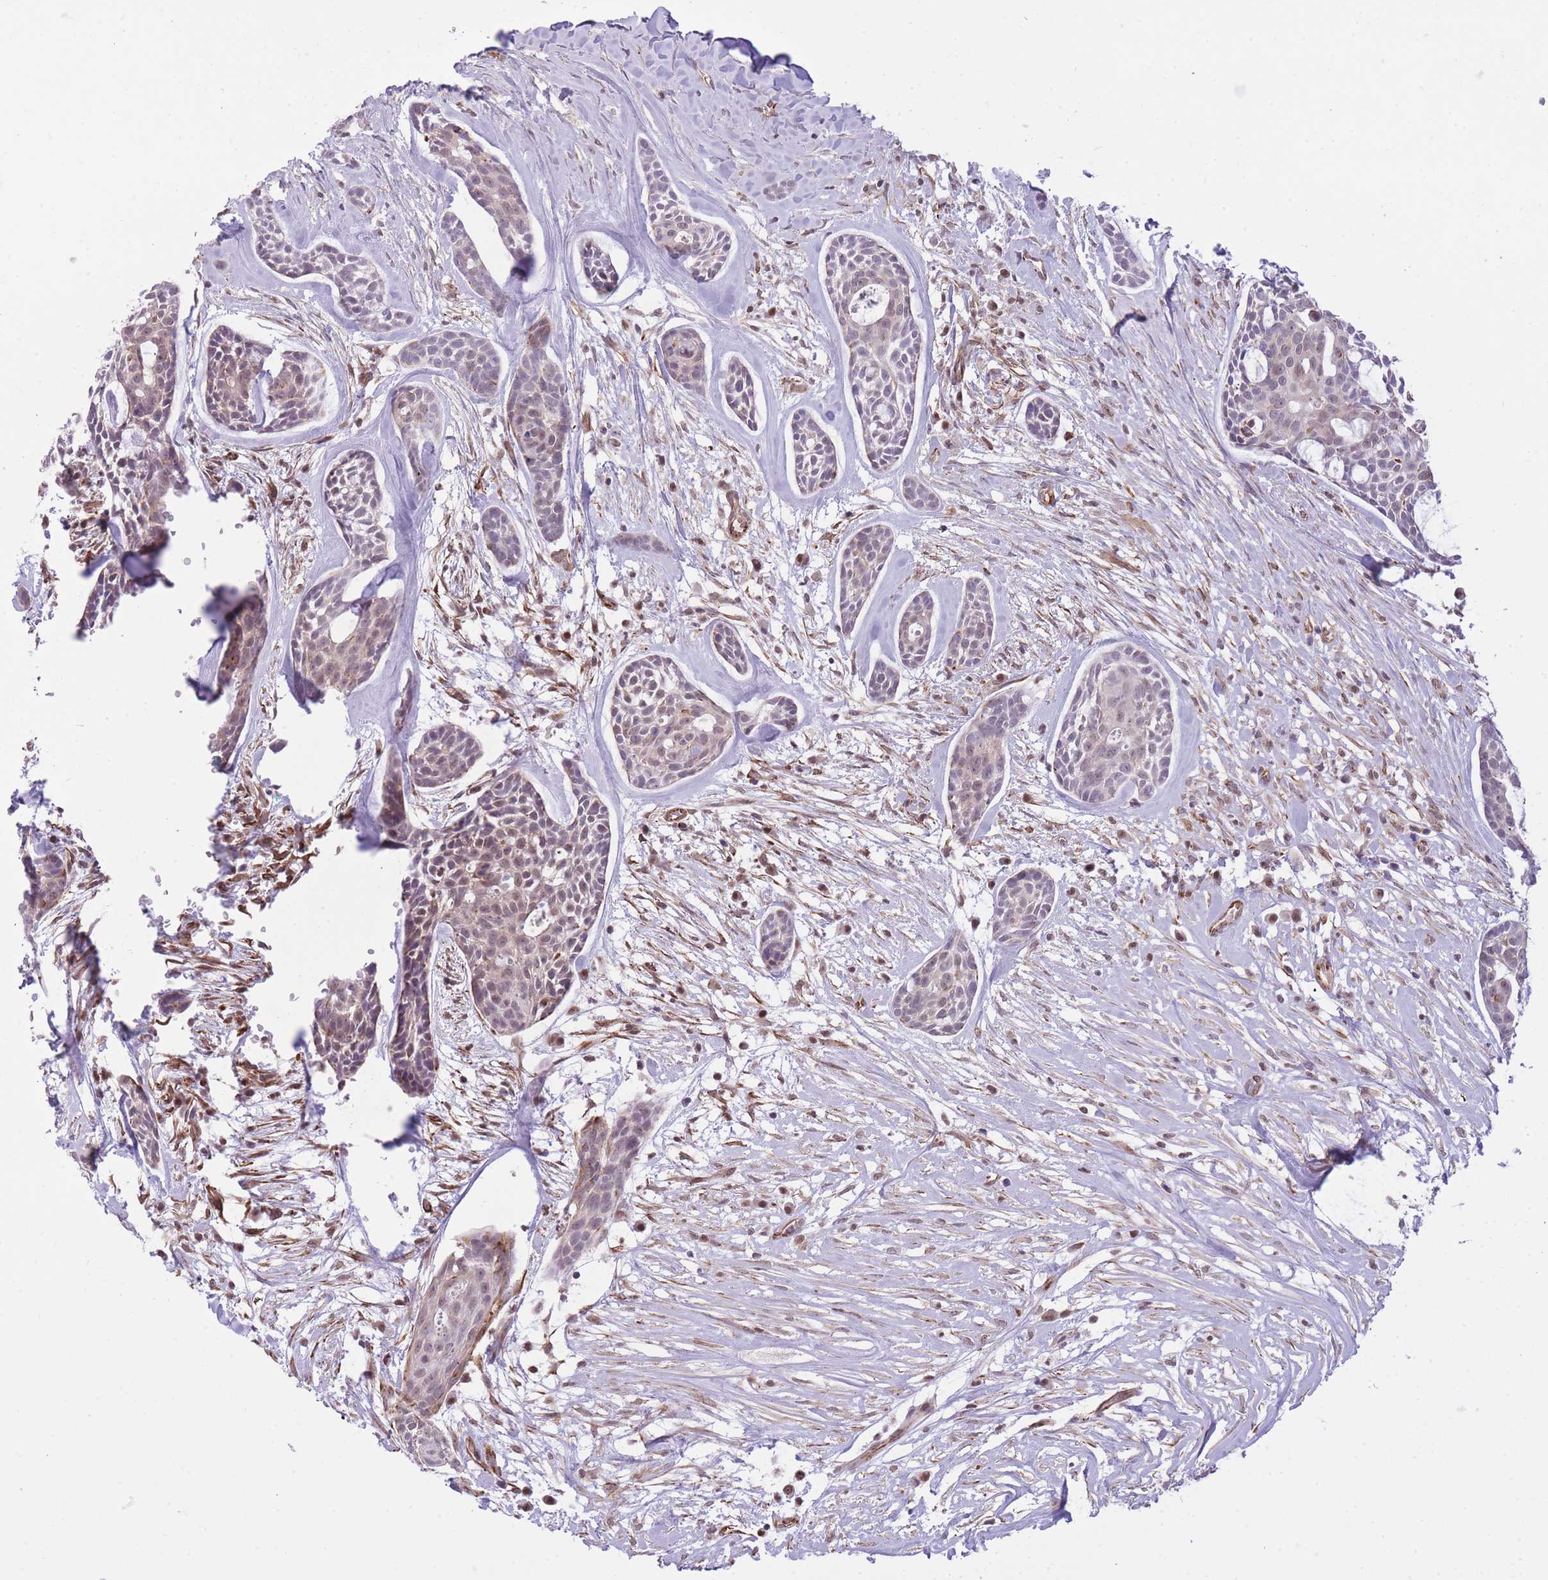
{"staining": {"intensity": "weak", "quantity": "25%-75%", "location": "nuclear"}, "tissue": "head and neck cancer", "cell_type": "Tumor cells", "image_type": "cancer", "snomed": [{"axis": "morphology", "description": "Adenocarcinoma, NOS"}, {"axis": "topography", "description": "Subcutis"}, {"axis": "topography", "description": "Head-Neck"}], "caption": "This is a micrograph of immunohistochemistry staining of head and neck cancer, which shows weak staining in the nuclear of tumor cells.", "gene": "ELL", "patient": {"sex": "female", "age": 73}}